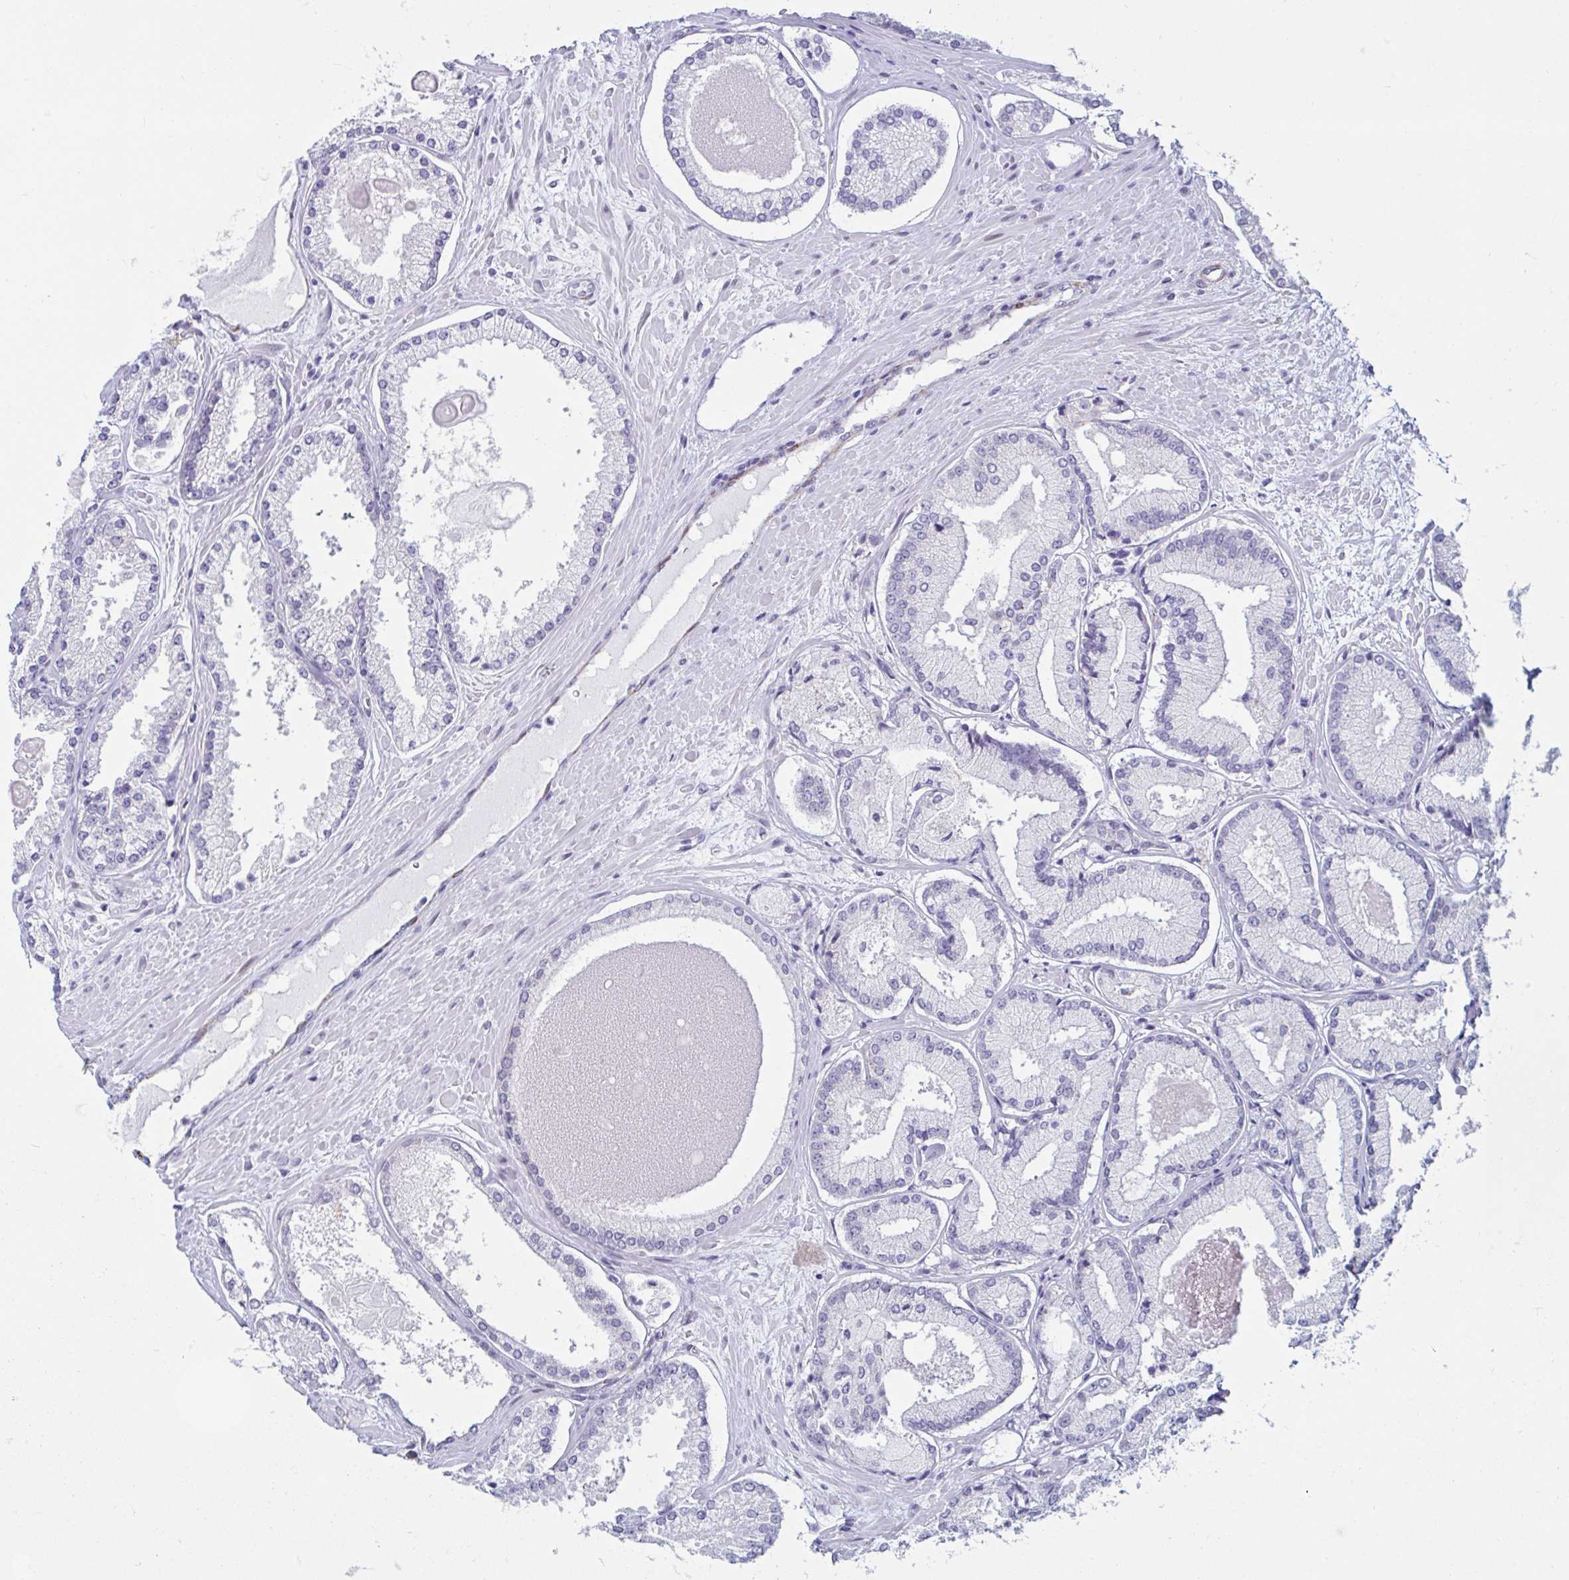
{"staining": {"intensity": "negative", "quantity": "none", "location": "none"}, "tissue": "prostate cancer", "cell_type": "Tumor cells", "image_type": "cancer", "snomed": [{"axis": "morphology", "description": "Adenocarcinoma, High grade"}, {"axis": "topography", "description": "Prostate"}], "caption": "IHC of prostate cancer shows no positivity in tumor cells.", "gene": "ANKRD62", "patient": {"sex": "male", "age": 73}}